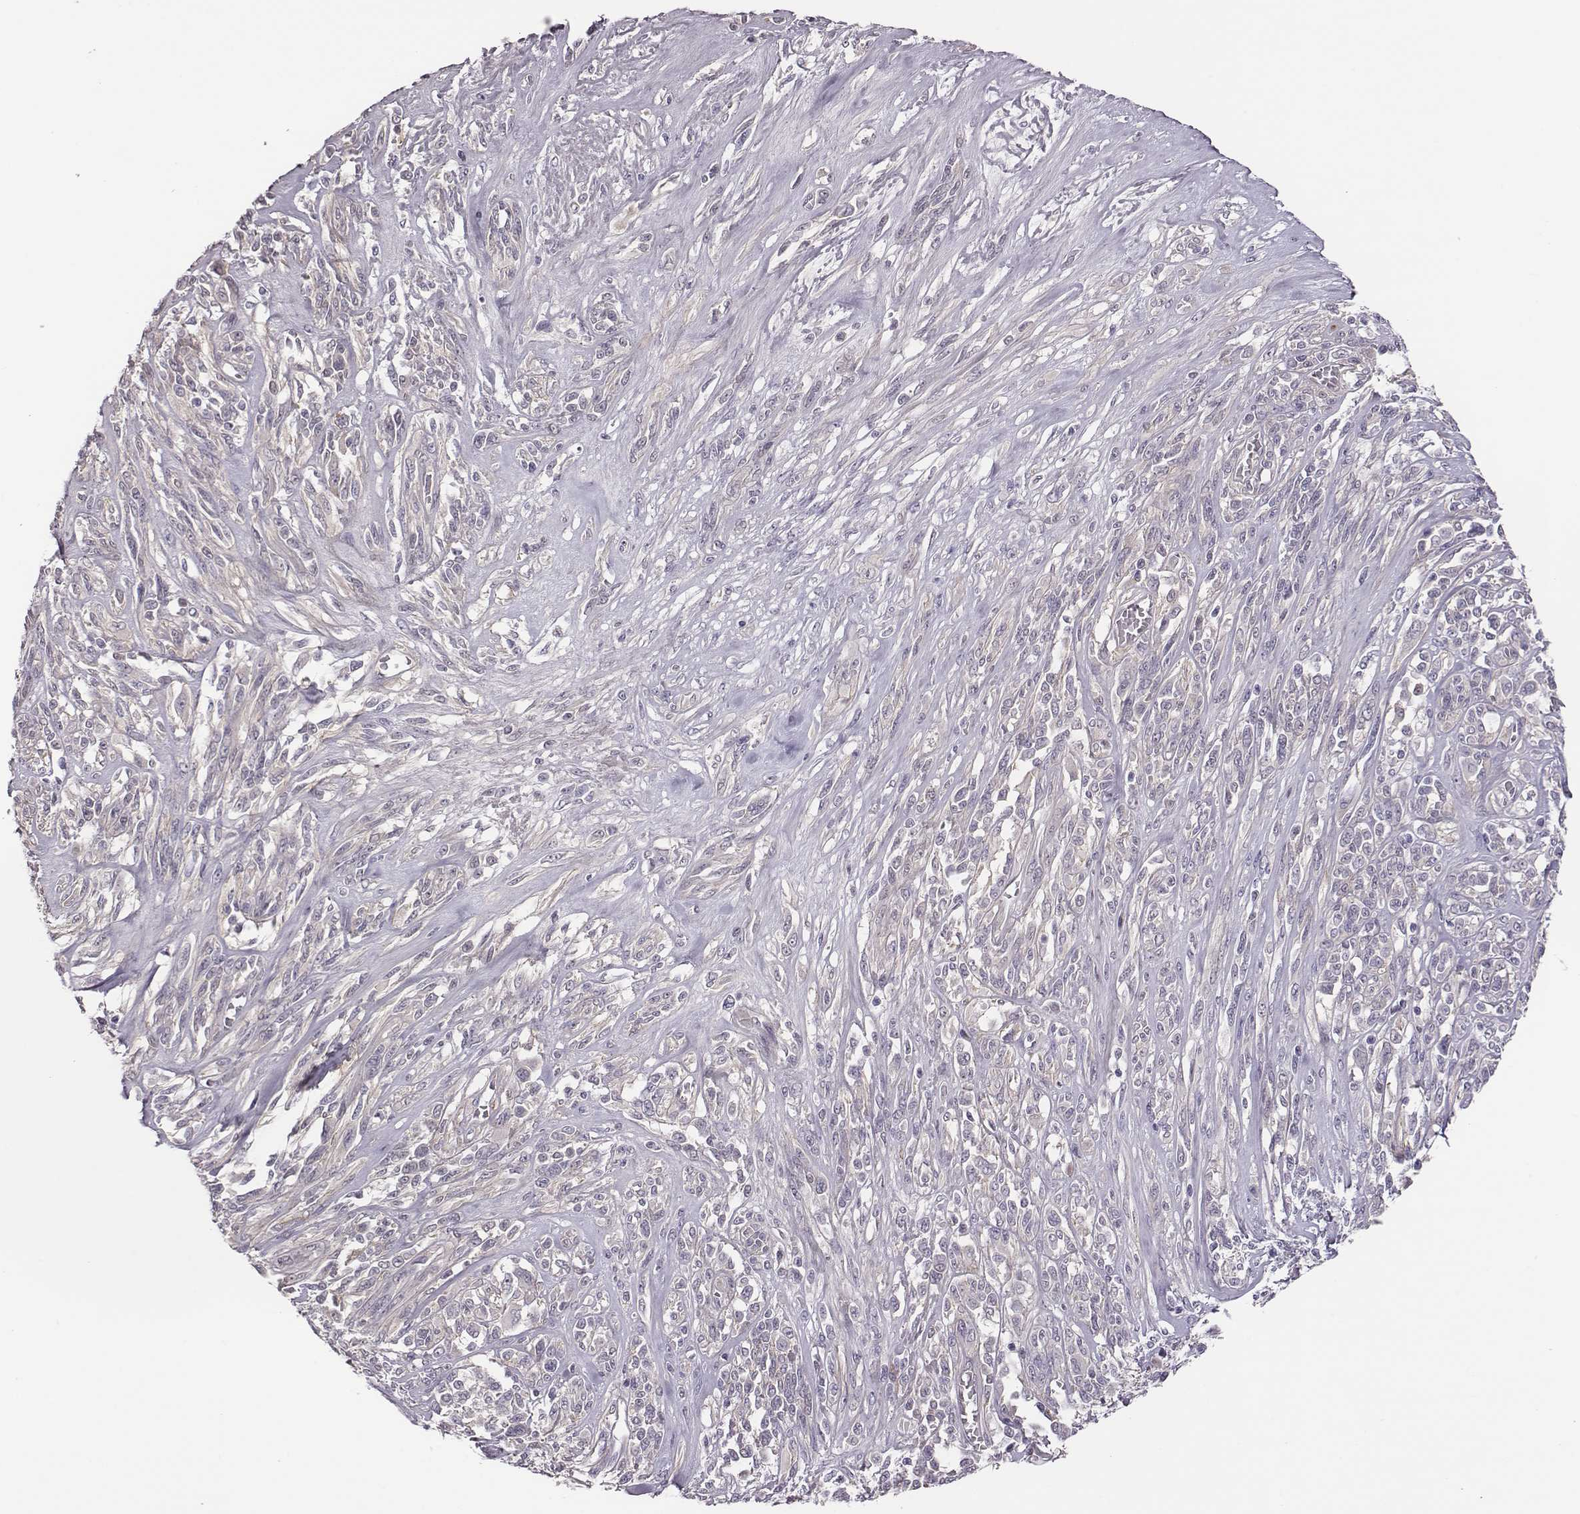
{"staining": {"intensity": "negative", "quantity": "none", "location": "none"}, "tissue": "melanoma", "cell_type": "Tumor cells", "image_type": "cancer", "snomed": [{"axis": "morphology", "description": "Malignant melanoma, NOS"}, {"axis": "topography", "description": "Skin"}], "caption": "Human malignant melanoma stained for a protein using IHC demonstrates no expression in tumor cells.", "gene": "KMO", "patient": {"sex": "female", "age": 91}}